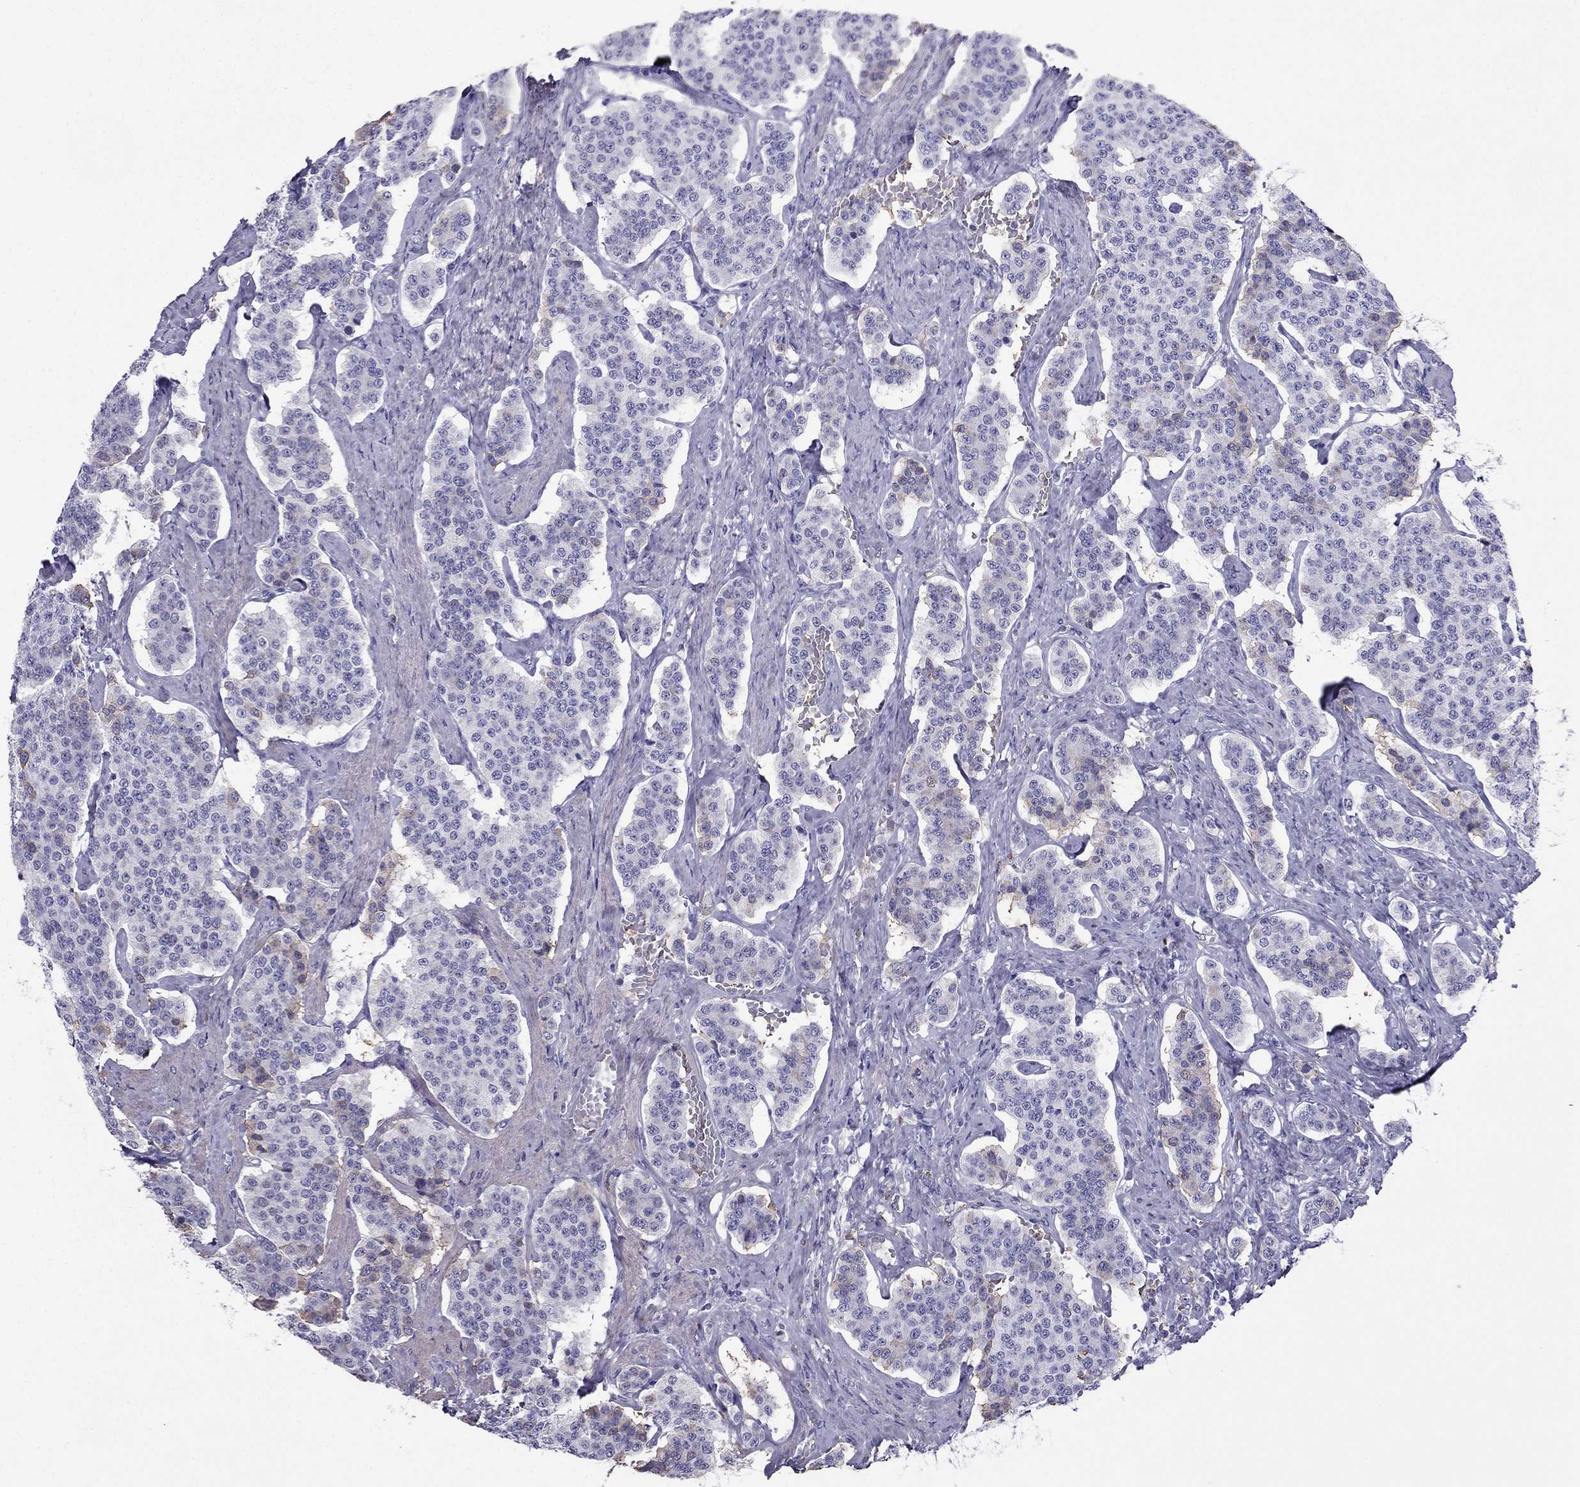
{"staining": {"intensity": "negative", "quantity": "none", "location": "none"}, "tissue": "carcinoid", "cell_type": "Tumor cells", "image_type": "cancer", "snomed": [{"axis": "morphology", "description": "Carcinoid, malignant, NOS"}, {"axis": "topography", "description": "Small intestine"}], "caption": "This image is of carcinoid (malignant) stained with immunohistochemistry (IHC) to label a protein in brown with the nuclei are counter-stained blue. There is no staining in tumor cells.", "gene": "TBC1D21", "patient": {"sex": "female", "age": 58}}